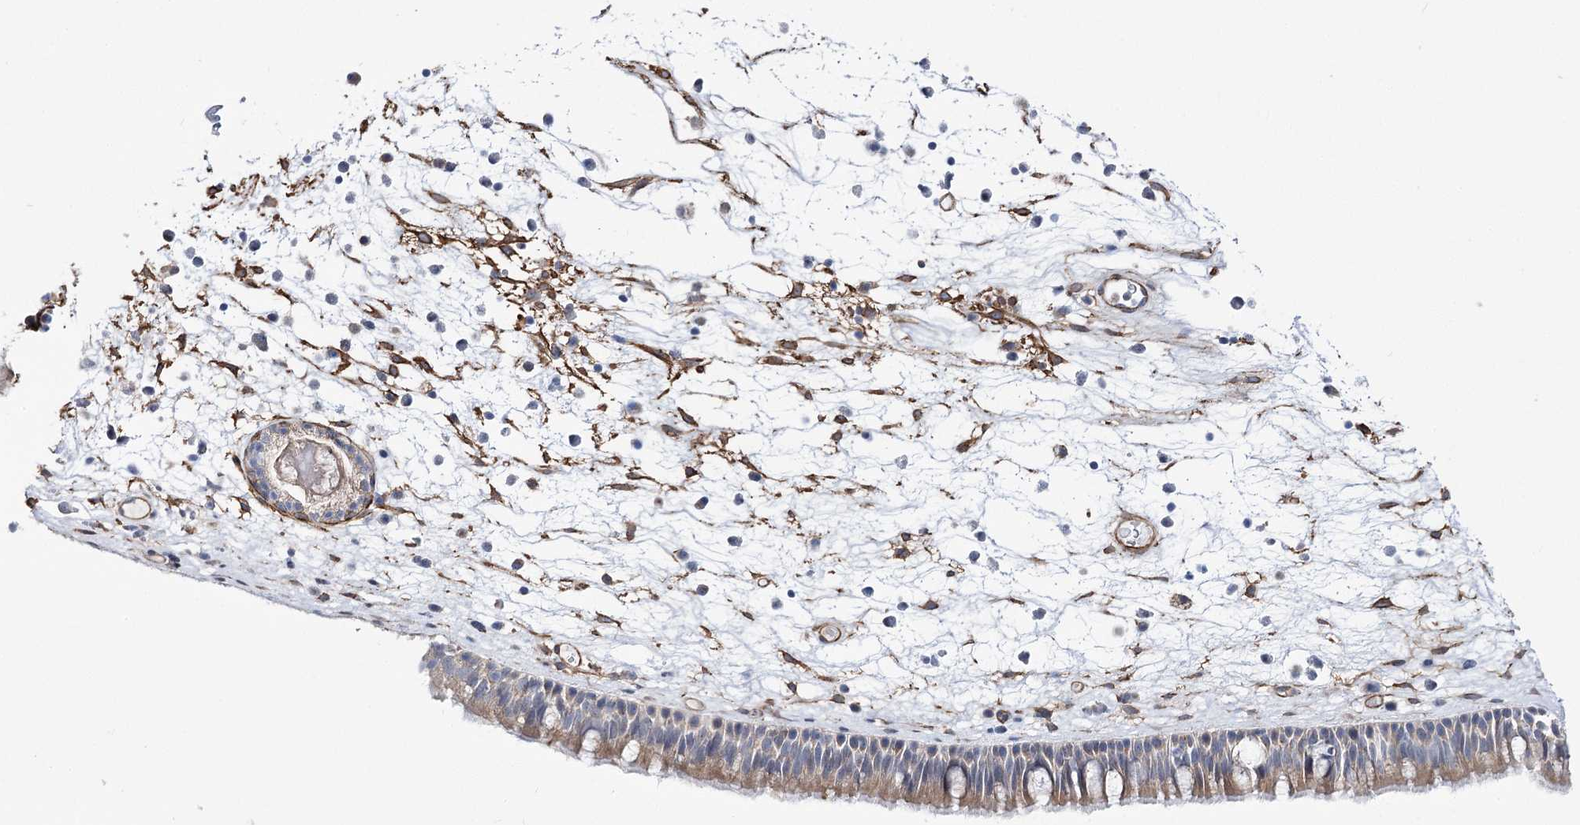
{"staining": {"intensity": "weak", "quantity": "25%-75%", "location": "cytoplasmic/membranous"}, "tissue": "nasopharynx", "cell_type": "Respiratory epithelial cells", "image_type": "normal", "snomed": [{"axis": "morphology", "description": "Normal tissue, NOS"}, {"axis": "morphology", "description": "Inflammation, NOS"}, {"axis": "morphology", "description": "Malignant melanoma, Metastatic site"}, {"axis": "topography", "description": "Nasopharynx"}], "caption": "Weak cytoplasmic/membranous staining is present in about 25%-75% of respiratory epithelial cells in normal nasopharynx. Using DAB (3,3'-diaminobenzidine) (brown) and hematoxylin (blue) stains, captured at high magnification using brightfield microscopy.", "gene": "WASHC3", "patient": {"sex": "male", "age": 70}}